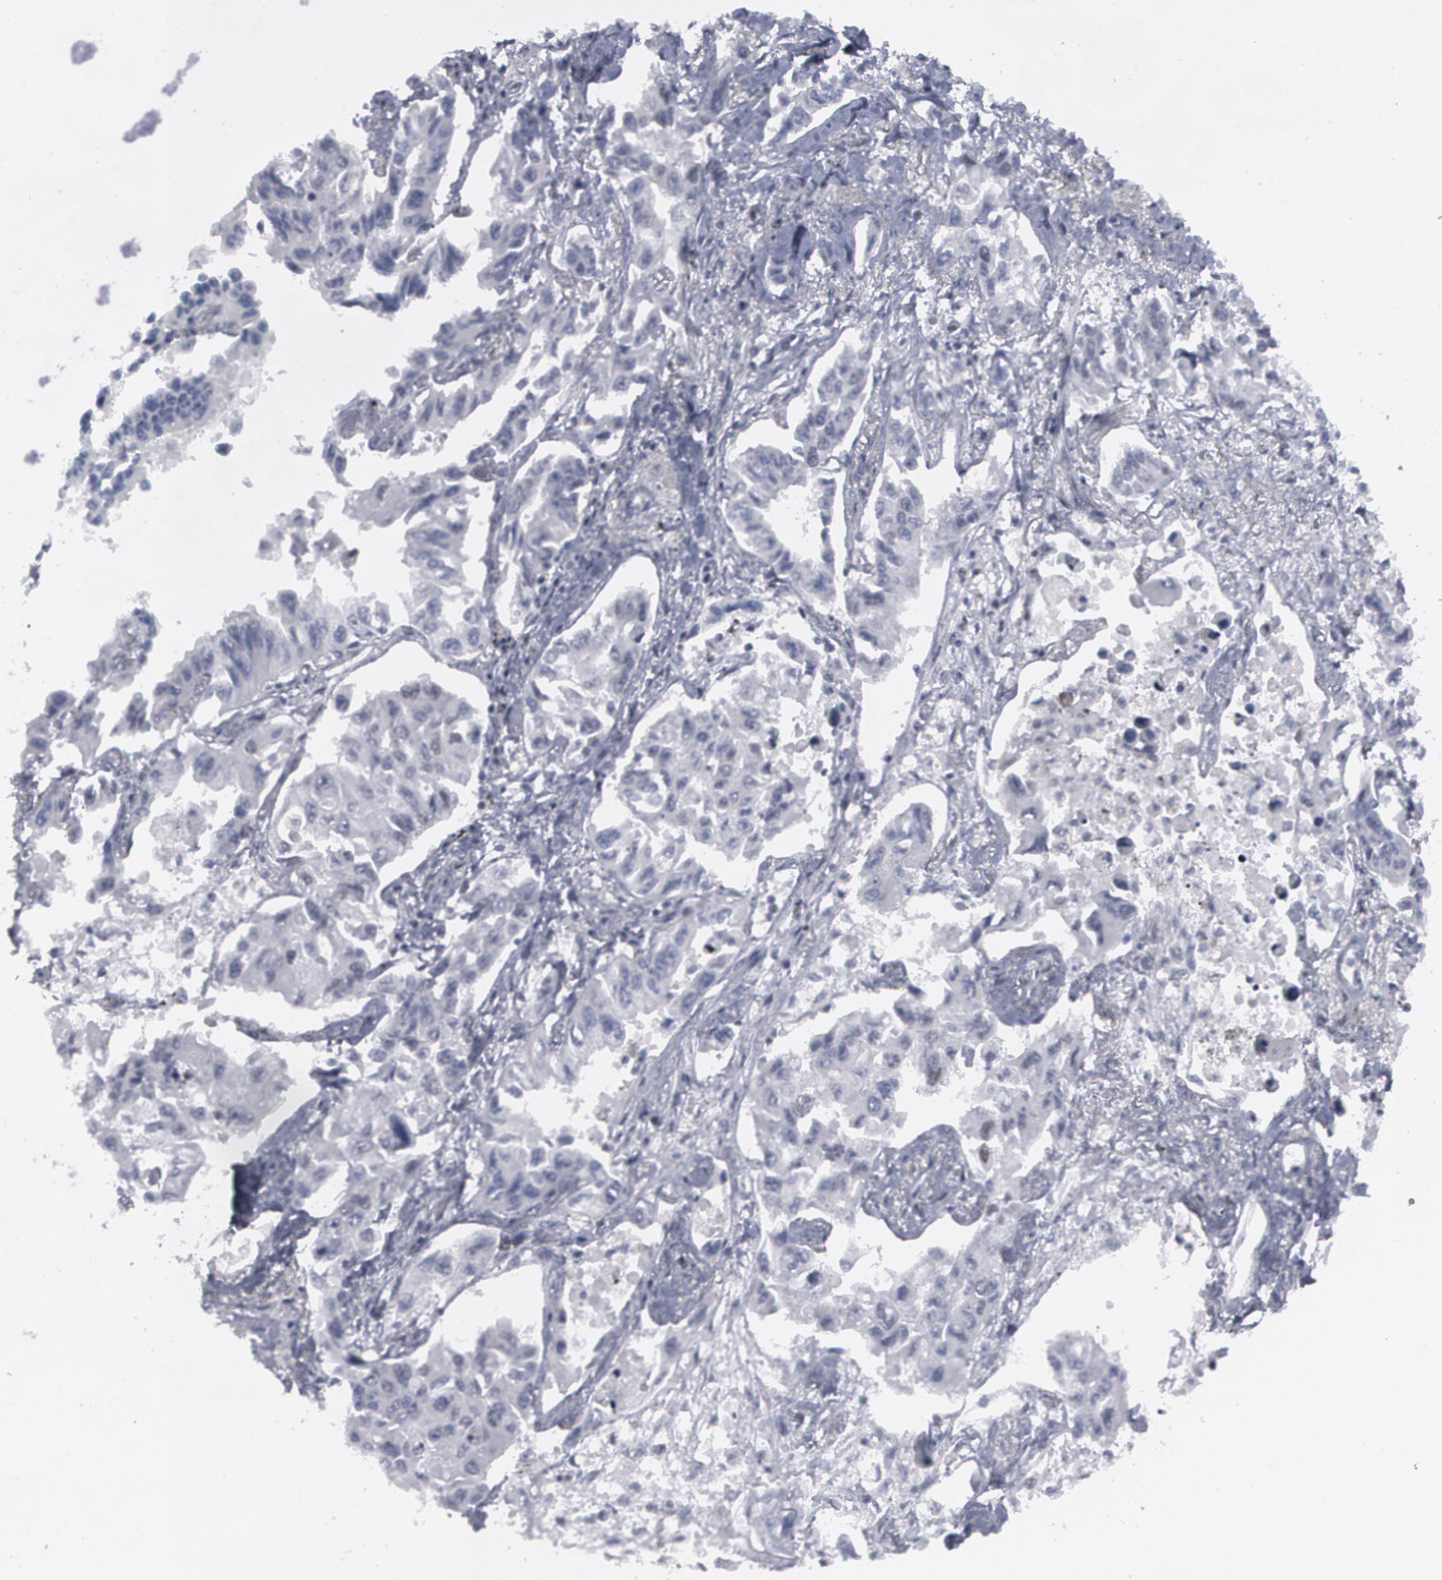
{"staining": {"intensity": "negative", "quantity": "none", "location": "none"}, "tissue": "lung cancer", "cell_type": "Tumor cells", "image_type": "cancer", "snomed": [{"axis": "morphology", "description": "Adenocarcinoma, NOS"}, {"axis": "topography", "description": "Lung"}], "caption": "A high-resolution image shows immunohistochemistry staining of adenocarcinoma (lung), which displays no significant staining in tumor cells.", "gene": "MCL1", "patient": {"sex": "male", "age": 64}}